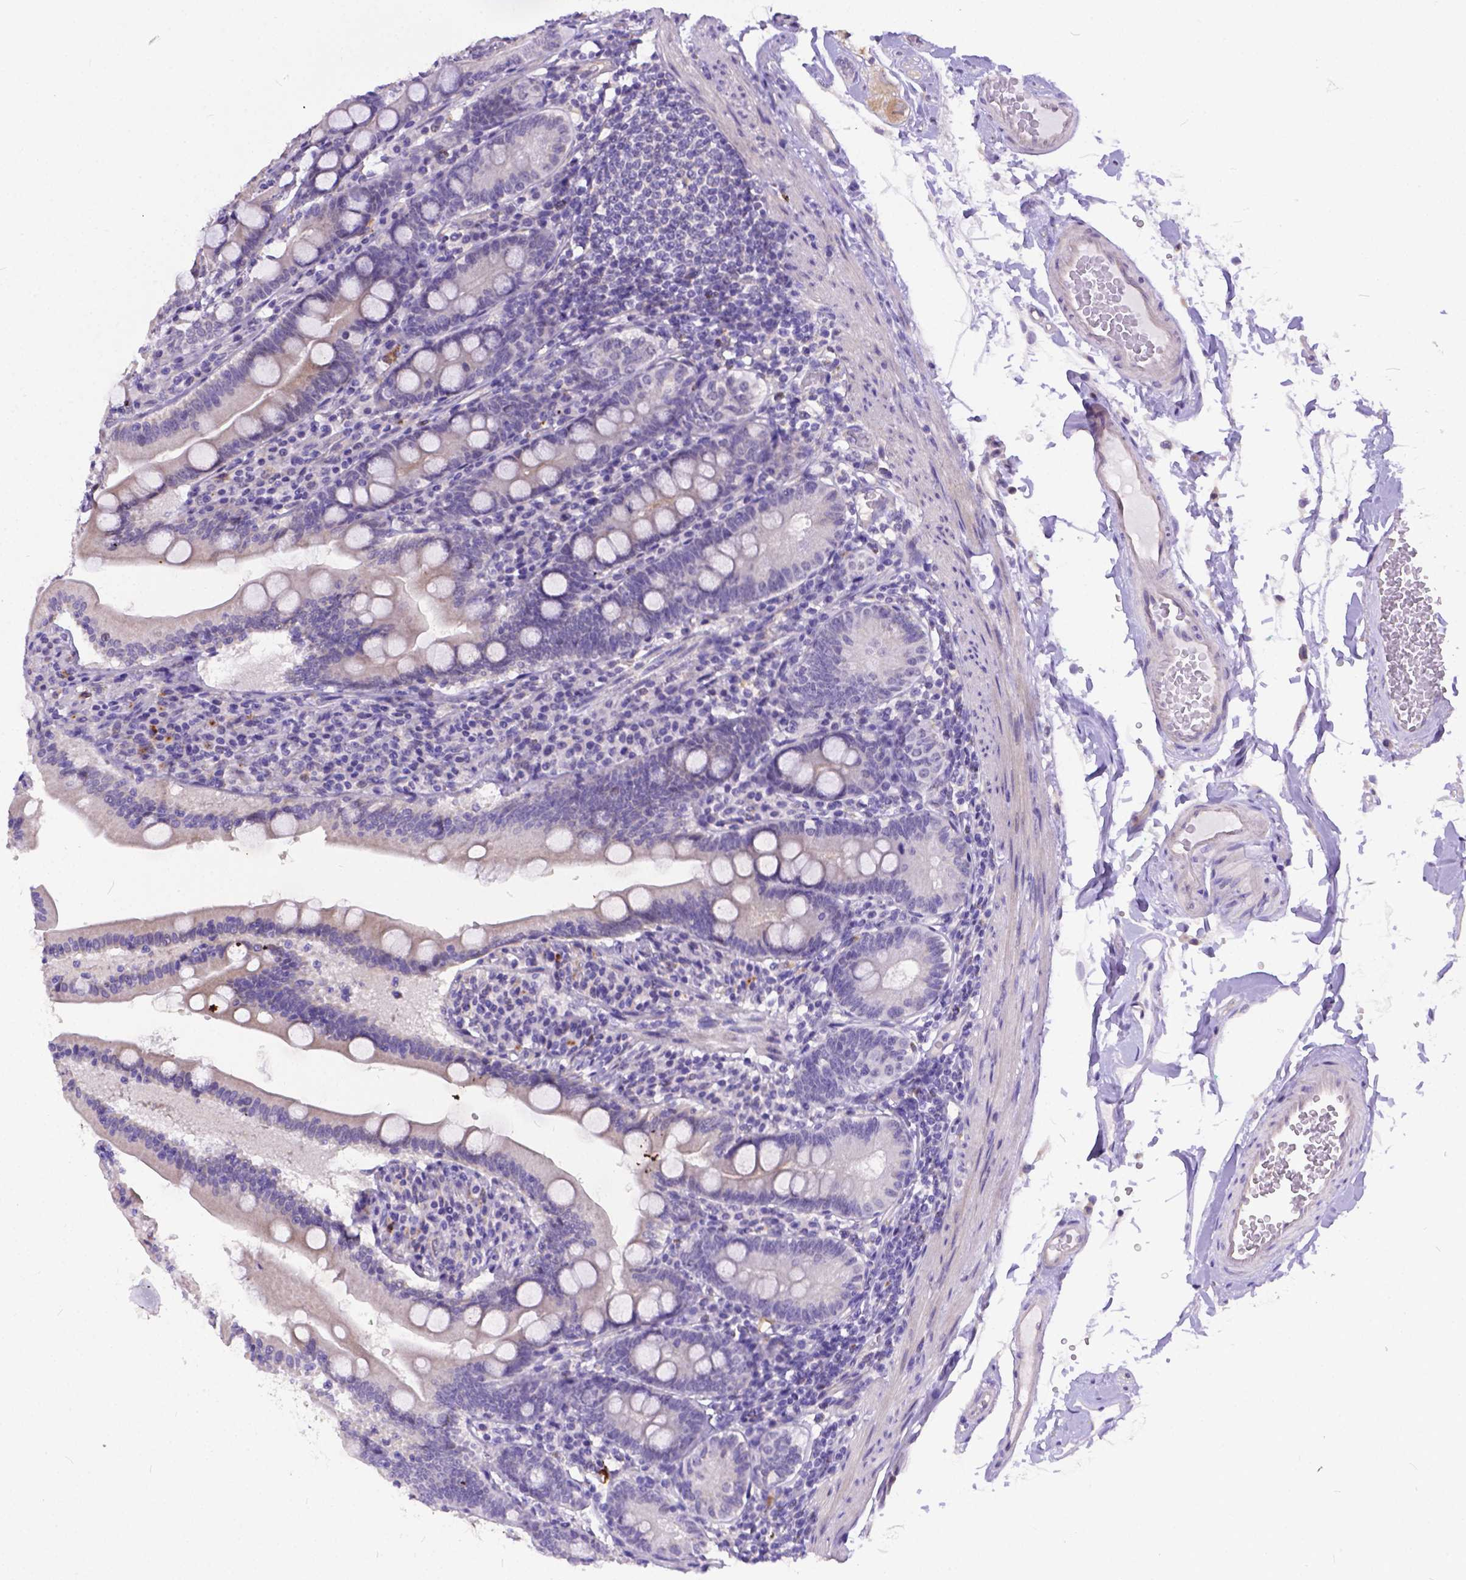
{"staining": {"intensity": "negative", "quantity": "none", "location": "none"}, "tissue": "duodenum", "cell_type": "Glandular cells", "image_type": "normal", "snomed": [{"axis": "morphology", "description": "Normal tissue, NOS"}, {"axis": "topography", "description": "Duodenum"}], "caption": "High magnification brightfield microscopy of normal duodenum stained with DAB (3,3'-diaminobenzidine) (brown) and counterstained with hematoxylin (blue): glandular cells show no significant staining. (Immunohistochemistry, brightfield microscopy, high magnification).", "gene": "DLEC1", "patient": {"sex": "female", "age": 67}}